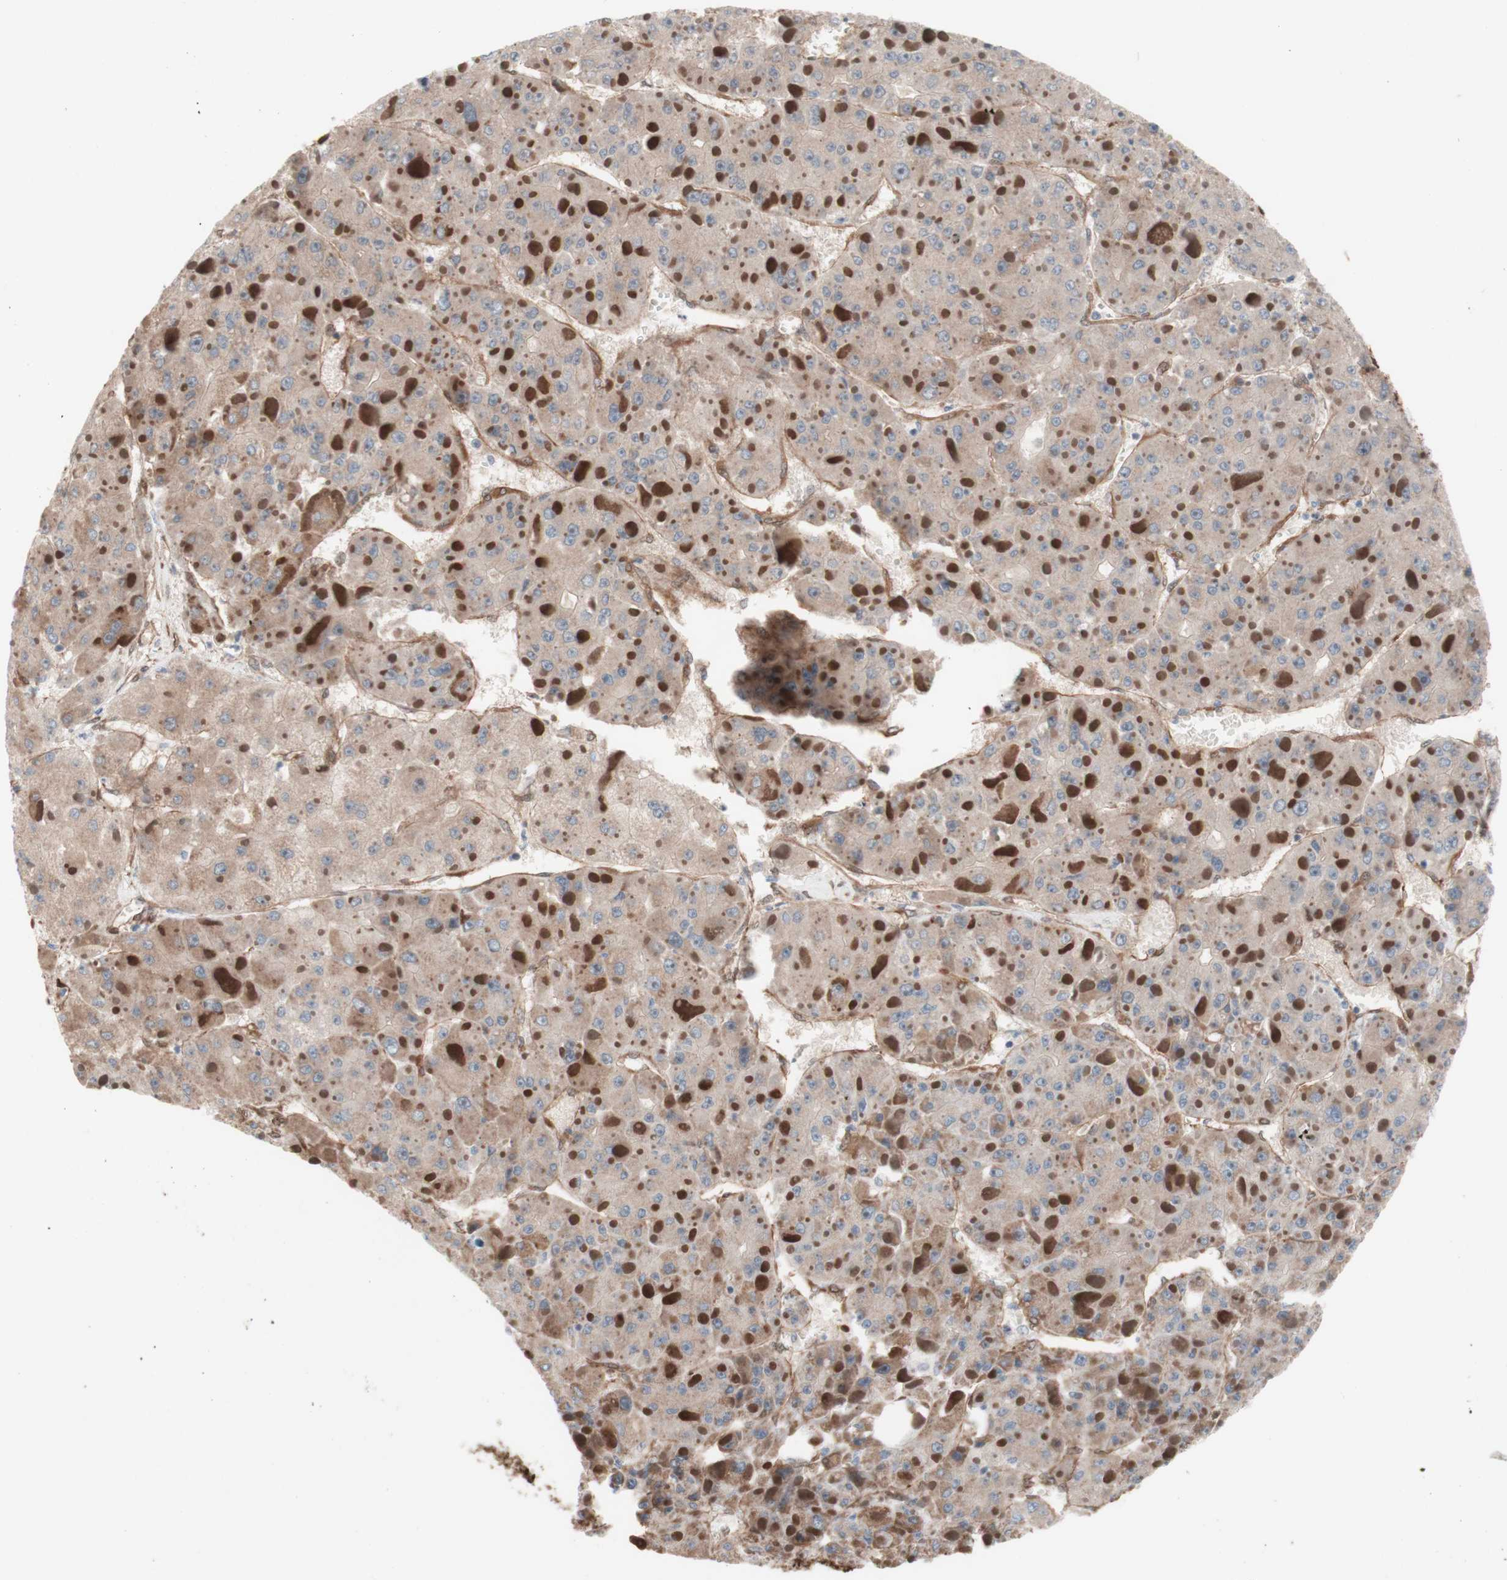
{"staining": {"intensity": "weak", "quantity": ">75%", "location": "cytoplasmic/membranous"}, "tissue": "liver cancer", "cell_type": "Tumor cells", "image_type": "cancer", "snomed": [{"axis": "morphology", "description": "Carcinoma, Hepatocellular, NOS"}, {"axis": "topography", "description": "Liver"}], "caption": "Liver cancer stained with a brown dye exhibits weak cytoplasmic/membranous positive expression in approximately >75% of tumor cells.", "gene": "CNN3", "patient": {"sex": "female", "age": 73}}